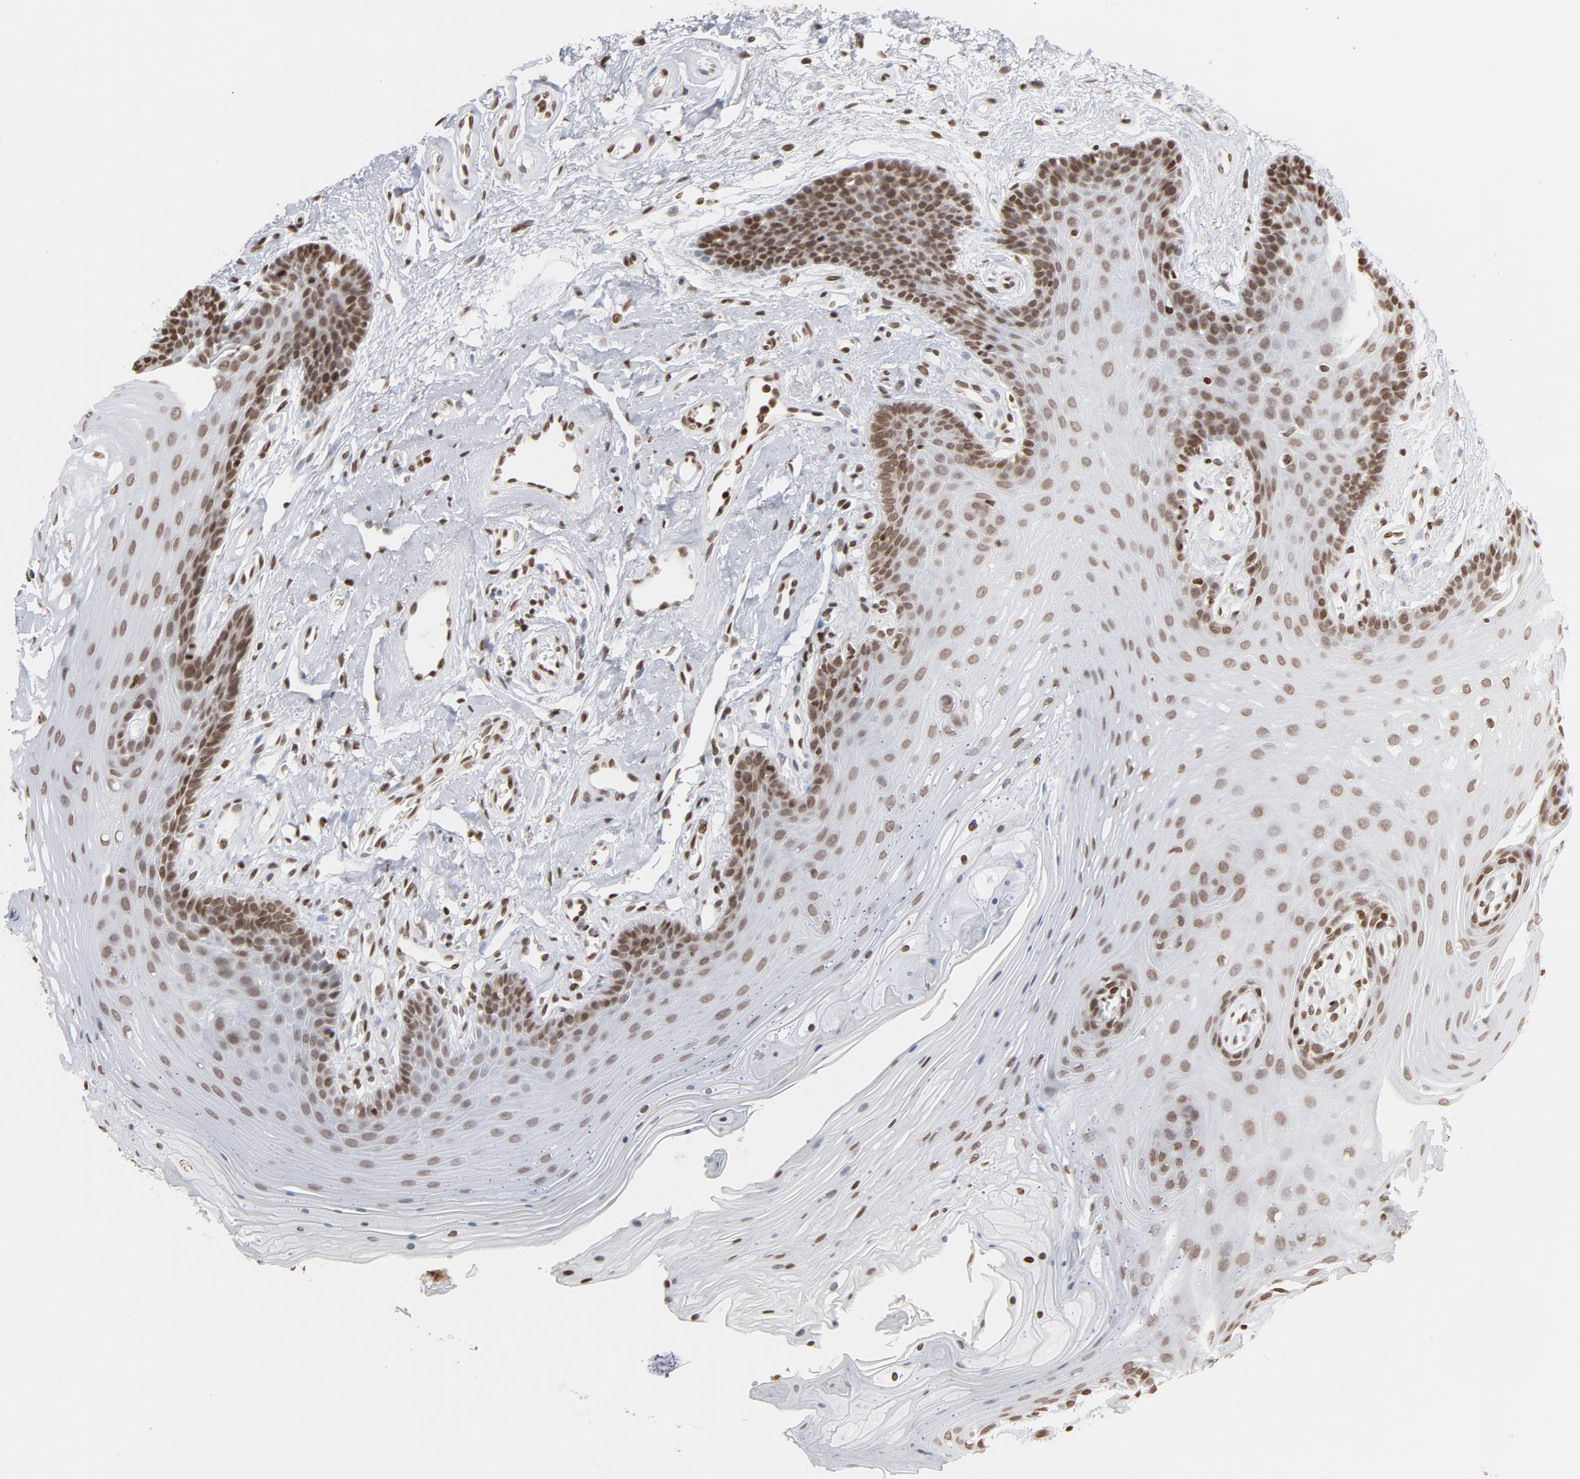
{"staining": {"intensity": "moderate", "quantity": ">75%", "location": "nuclear"}, "tissue": "oral mucosa", "cell_type": "Squamous epithelial cells", "image_type": "normal", "snomed": [{"axis": "morphology", "description": "Normal tissue, NOS"}, {"axis": "topography", "description": "Oral tissue"}], "caption": "This photomicrograph exhibits benign oral mucosa stained with IHC to label a protein in brown. The nuclear of squamous epithelial cells show moderate positivity for the protein. Nuclei are counter-stained blue.", "gene": "H2AC12", "patient": {"sex": "male", "age": 62}}